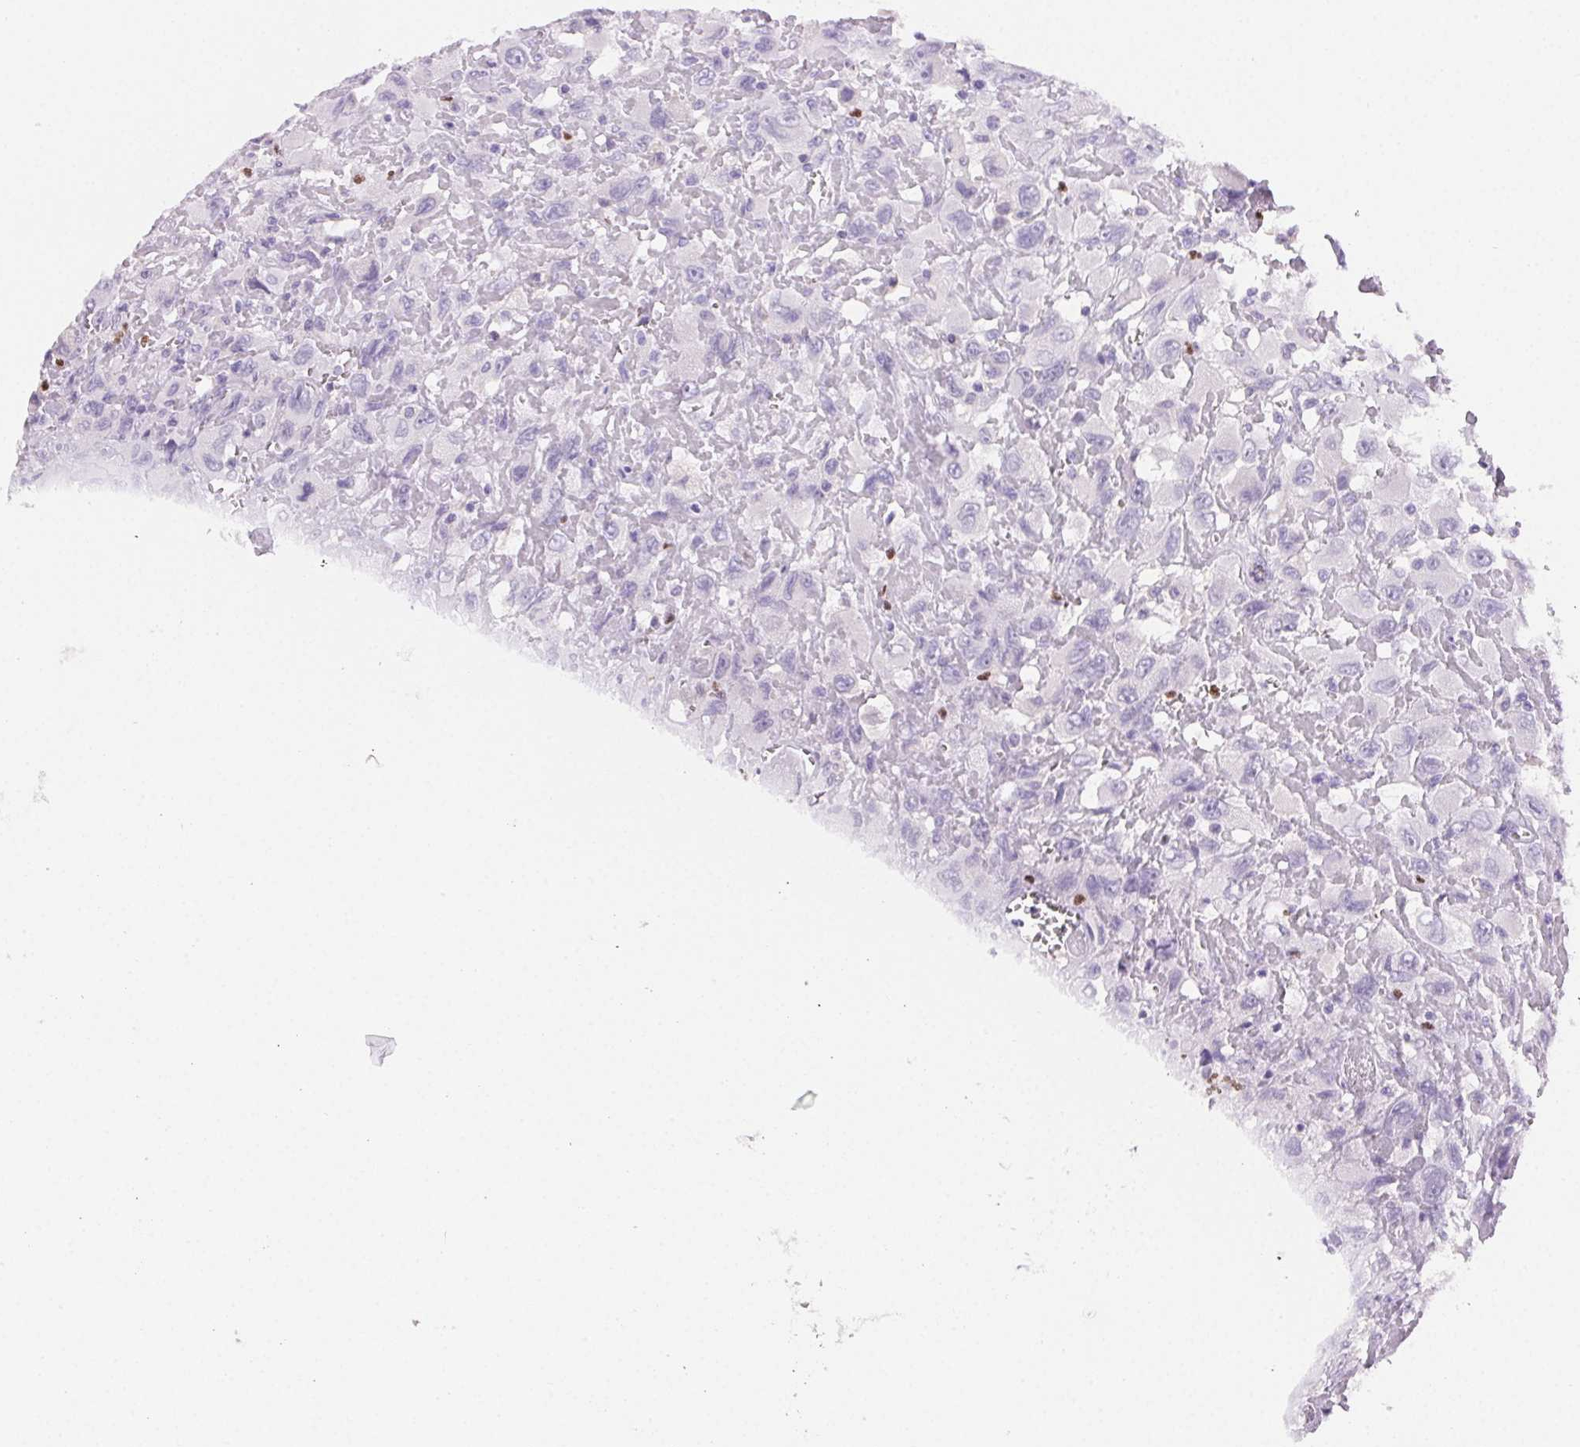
{"staining": {"intensity": "negative", "quantity": "none", "location": "none"}, "tissue": "head and neck cancer", "cell_type": "Tumor cells", "image_type": "cancer", "snomed": [{"axis": "morphology", "description": "Squamous cell carcinoma, NOS"}, {"axis": "morphology", "description": "Squamous cell carcinoma, metastatic, NOS"}, {"axis": "topography", "description": "Oral tissue"}, {"axis": "topography", "description": "Head-Neck"}], "caption": "Tumor cells show no significant protein expression in metastatic squamous cell carcinoma (head and neck). (DAB (3,3'-diaminobenzidine) IHC visualized using brightfield microscopy, high magnification).", "gene": "PADI4", "patient": {"sex": "female", "age": 85}}